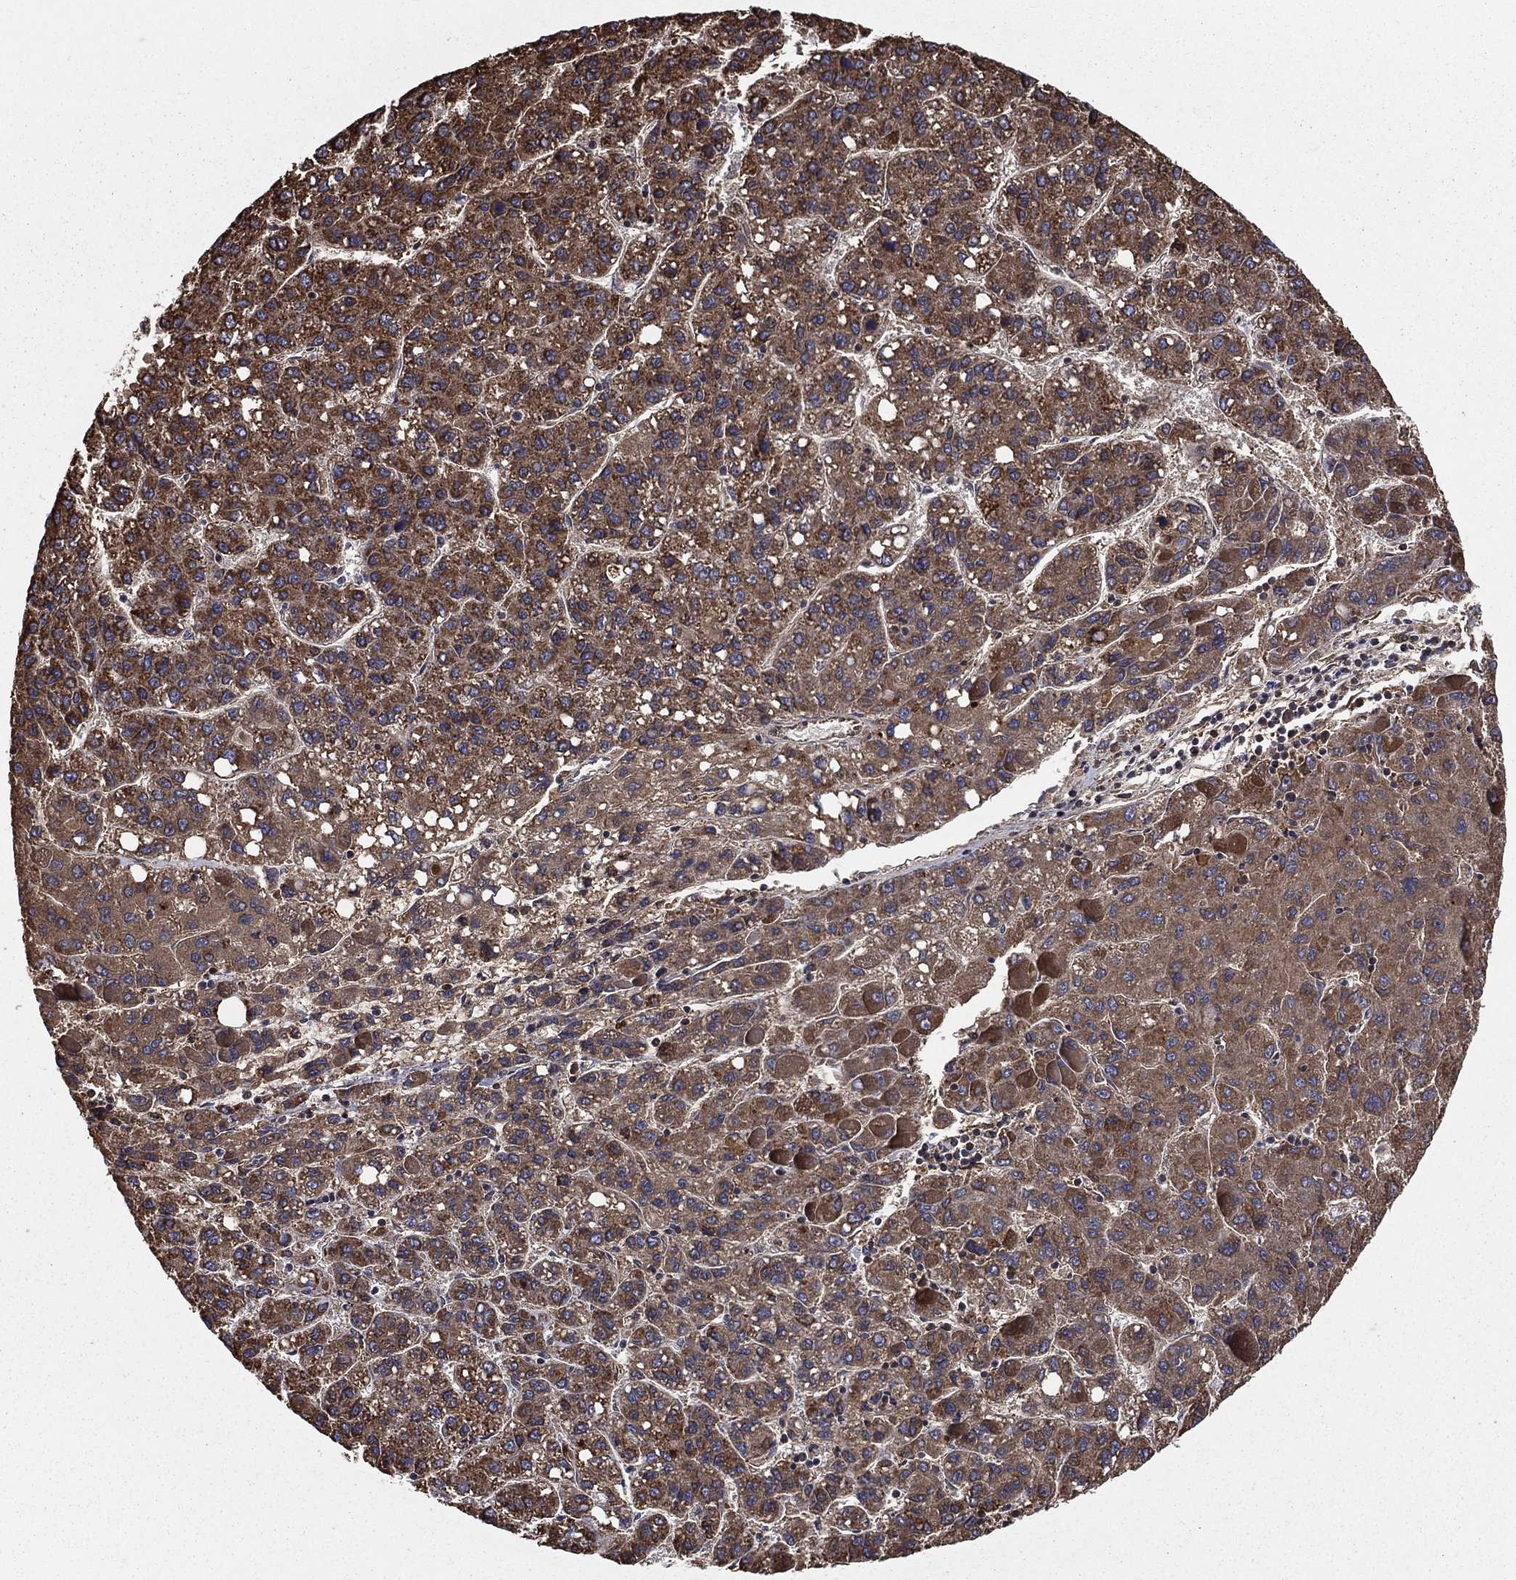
{"staining": {"intensity": "moderate", "quantity": ">75%", "location": "cytoplasmic/membranous"}, "tissue": "liver cancer", "cell_type": "Tumor cells", "image_type": "cancer", "snomed": [{"axis": "morphology", "description": "Carcinoma, Hepatocellular, NOS"}, {"axis": "topography", "description": "Liver"}], "caption": "A brown stain highlights moderate cytoplasmic/membranous staining of a protein in human liver cancer (hepatocellular carcinoma) tumor cells.", "gene": "RIGI", "patient": {"sex": "female", "age": 82}}